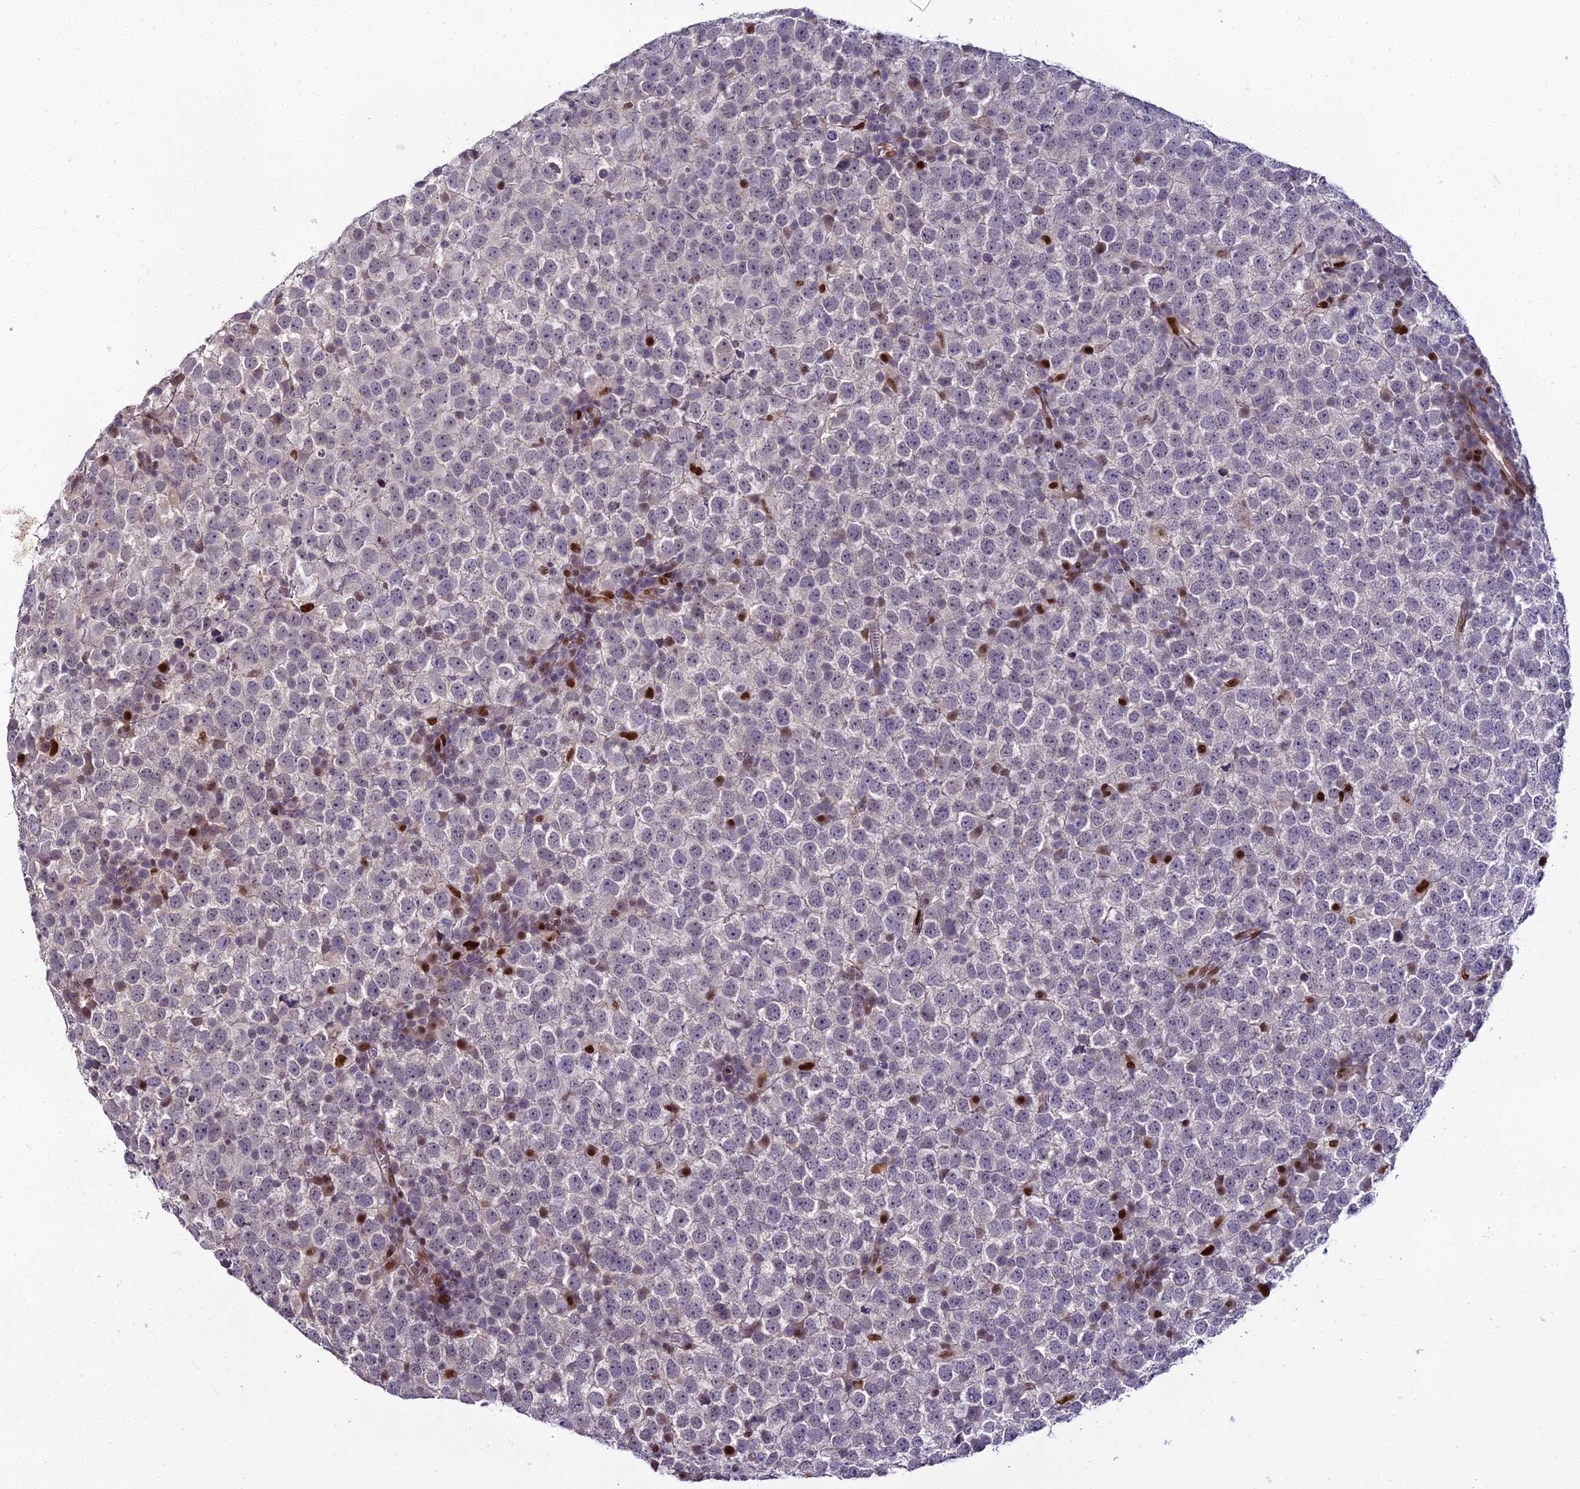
{"staining": {"intensity": "negative", "quantity": "none", "location": "none"}, "tissue": "testis cancer", "cell_type": "Tumor cells", "image_type": "cancer", "snomed": [{"axis": "morphology", "description": "Seminoma, NOS"}, {"axis": "topography", "description": "Testis"}], "caption": "Immunohistochemical staining of human testis seminoma reveals no significant positivity in tumor cells.", "gene": "ZNF707", "patient": {"sex": "male", "age": 65}}